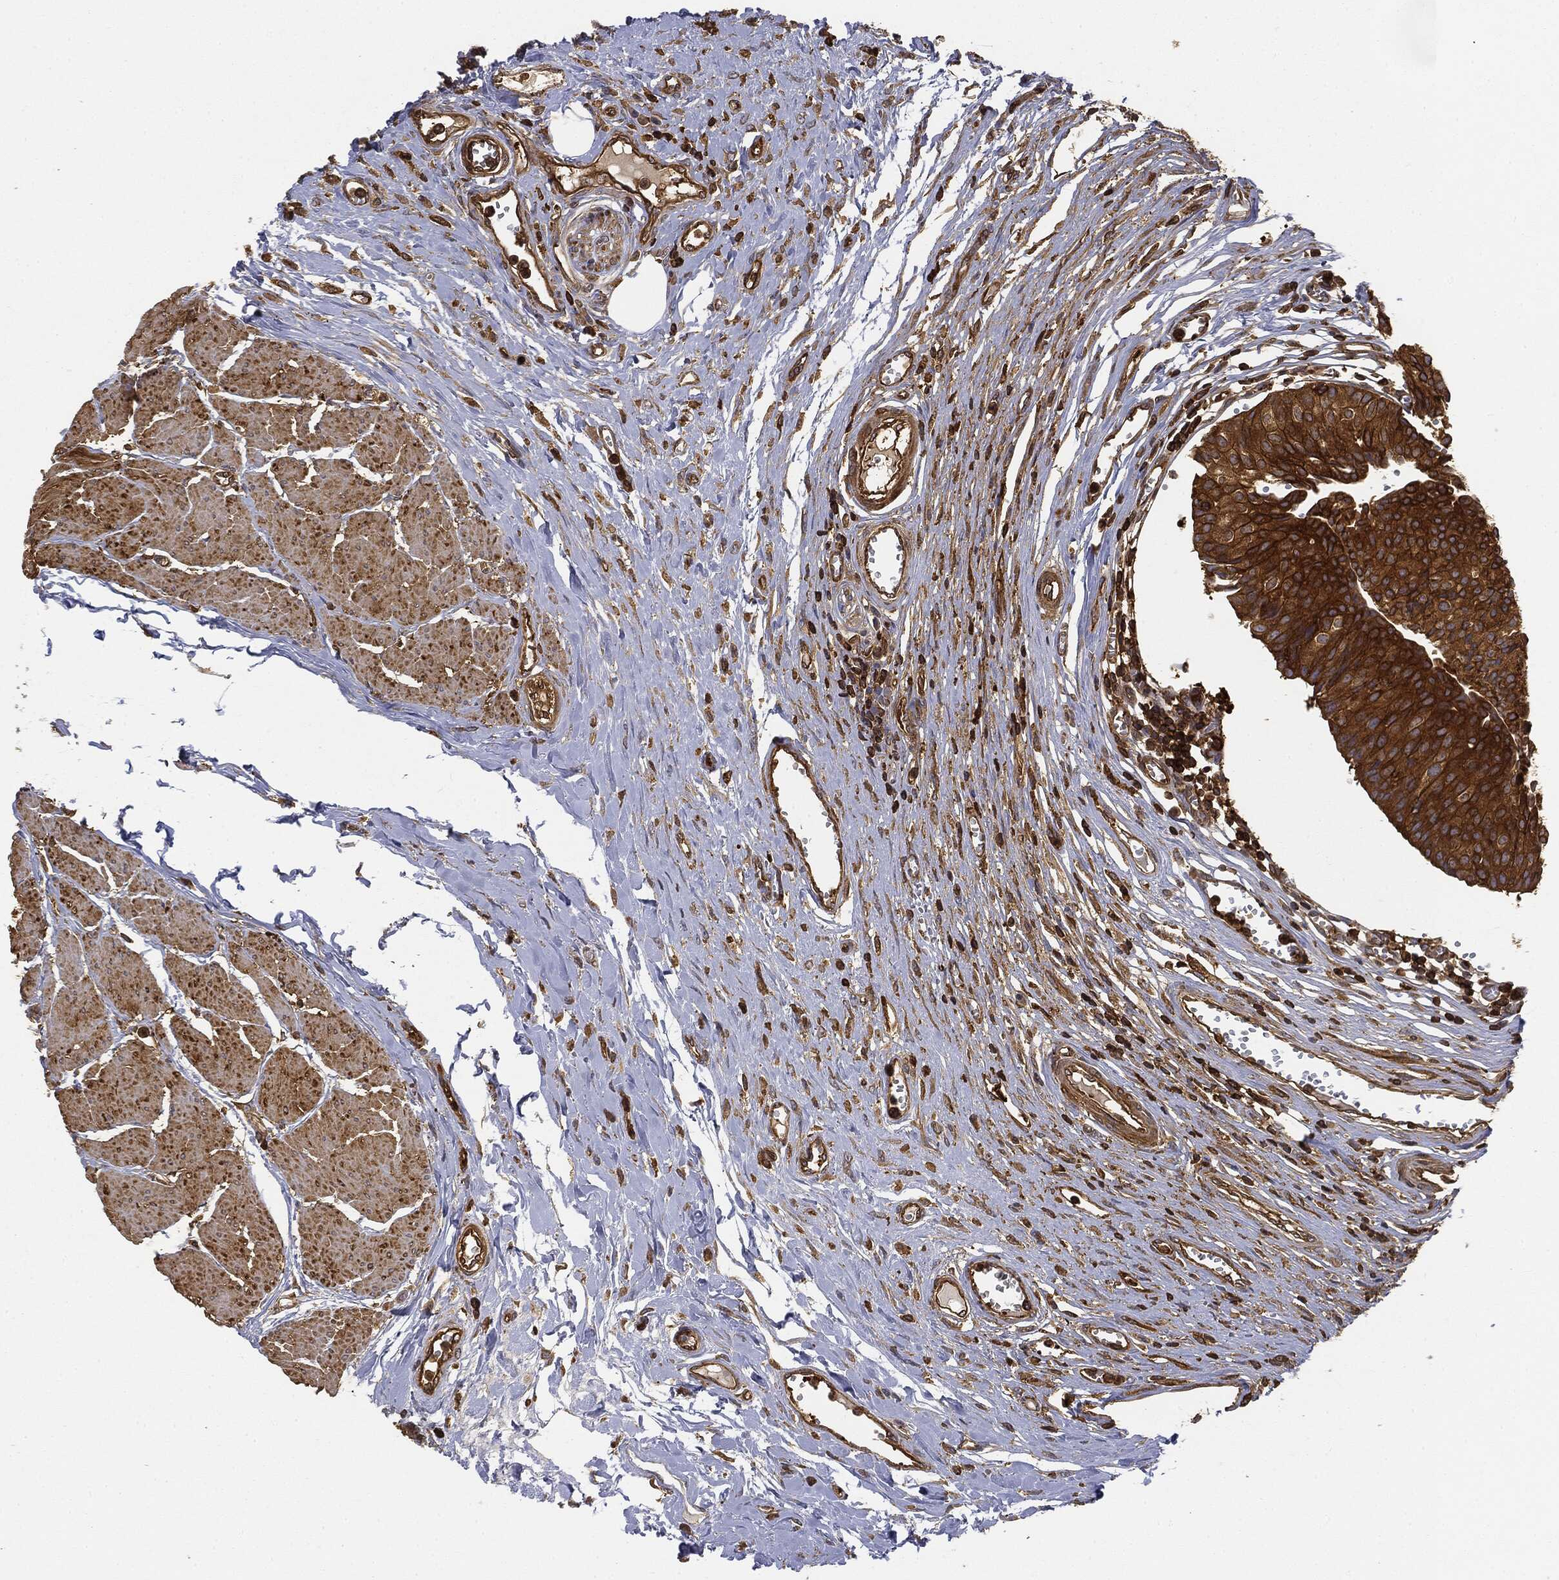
{"staining": {"intensity": "strong", "quantity": ">75%", "location": "cytoplasmic/membranous"}, "tissue": "urinary bladder", "cell_type": "Urothelial cells", "image_type": "normal", "snomed": [{"axis": "morphology", "description": "Normal tissue, NOS"}, {"axis": "morphology", "description": "Urothelial carcinoma, NOS"}, {"axis": "morphology", "description": "Urothelial carcinoma, High grade"}, {"axis": "topography", "description": "Urinary bladder"}], "caption": "The photomicrograph shows staining of benign urinary bladder, revealing strong cytoplasmic/membranous protein positivity (brown color) within urothelial cells. (brown staining indicates protein expression, while blue staining denotes nuclei).", "gene": "WDR1", "patient": {"sex": "male", "age": 57}}